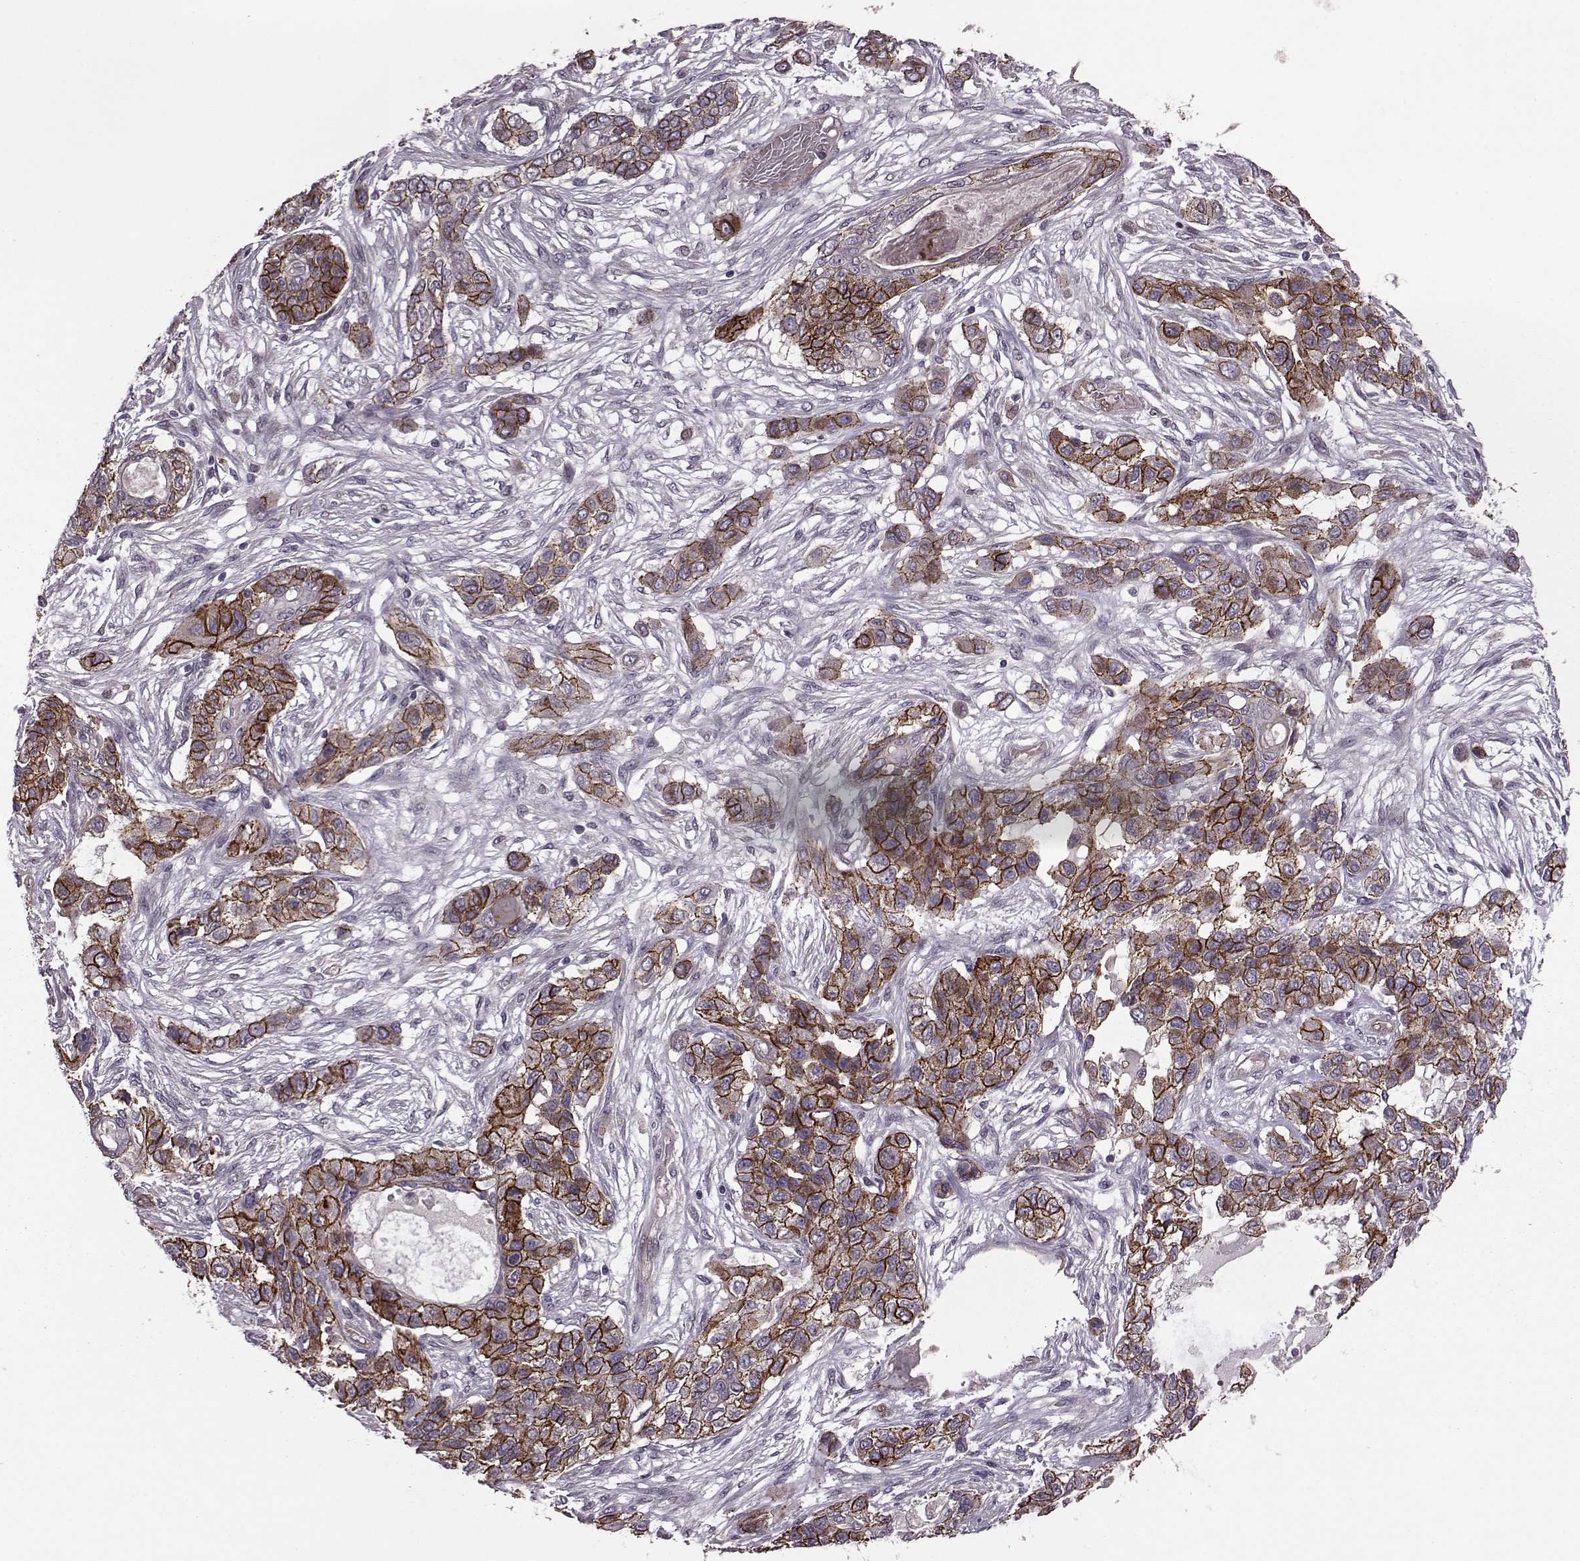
{"staining": {"intensity": "strong", "quantity": ">75%", "location": "cytoplasmic/membranous"}, "tissue": "lung cancer", "cell_type": "Tumor cells", "image_type": "cancer", "snomed": [{"axis": "morphology", "description": "Squamous cell carcinoma, NOS"}, {"axis": "topography", "description": "Lung"}], "caption": "Protein expression analysis of human lung squamous cell carcinoma reveals strong cytoplasmic/membranous expression in about >75% of tumor cells. (Brightfield microscopy of DAB IHC at high magnification).", "gene": "SYNPO", "patient": {"sex": "female", "age": 70}}